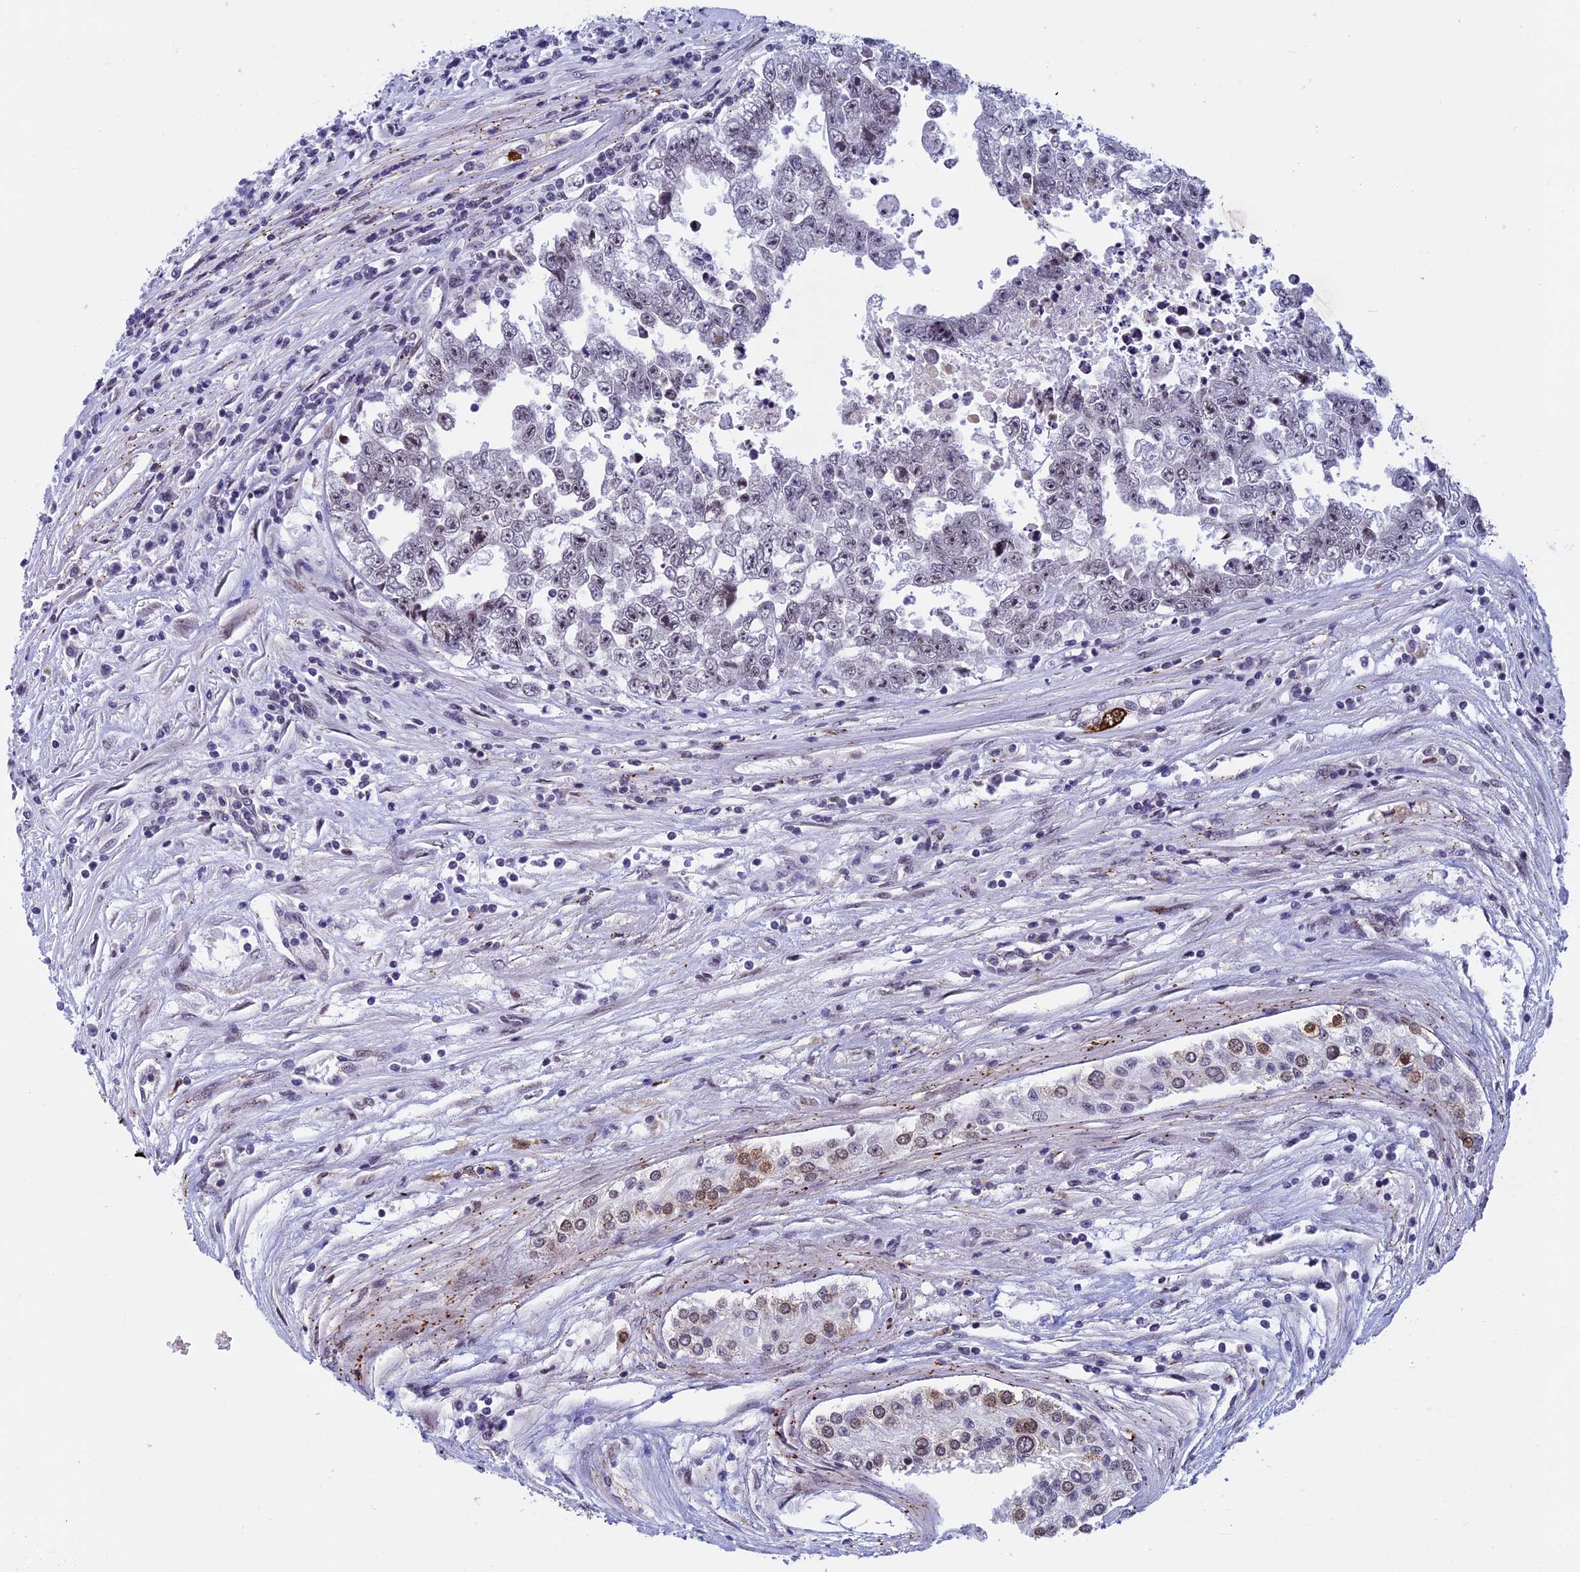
{"staining": {"intensity": "weak", "quantity": "<25%", "location": "nuclear"}, "tissue": "testis cancer", "cell_type": "Tumor cells", "image_type": "cancer", "snomed": [{"axis": "morphology", "description": "Carcinoma, Embryonal, NOS"}, {"axis": "topography", "description": "Testis"}], "caption": "DAB immunohistochemical staining of testis embryonal carcinoma shows no significant expression in tumor cells.", "gene": "NIPBL", "patient": {"sex": "male", "age": 25}}